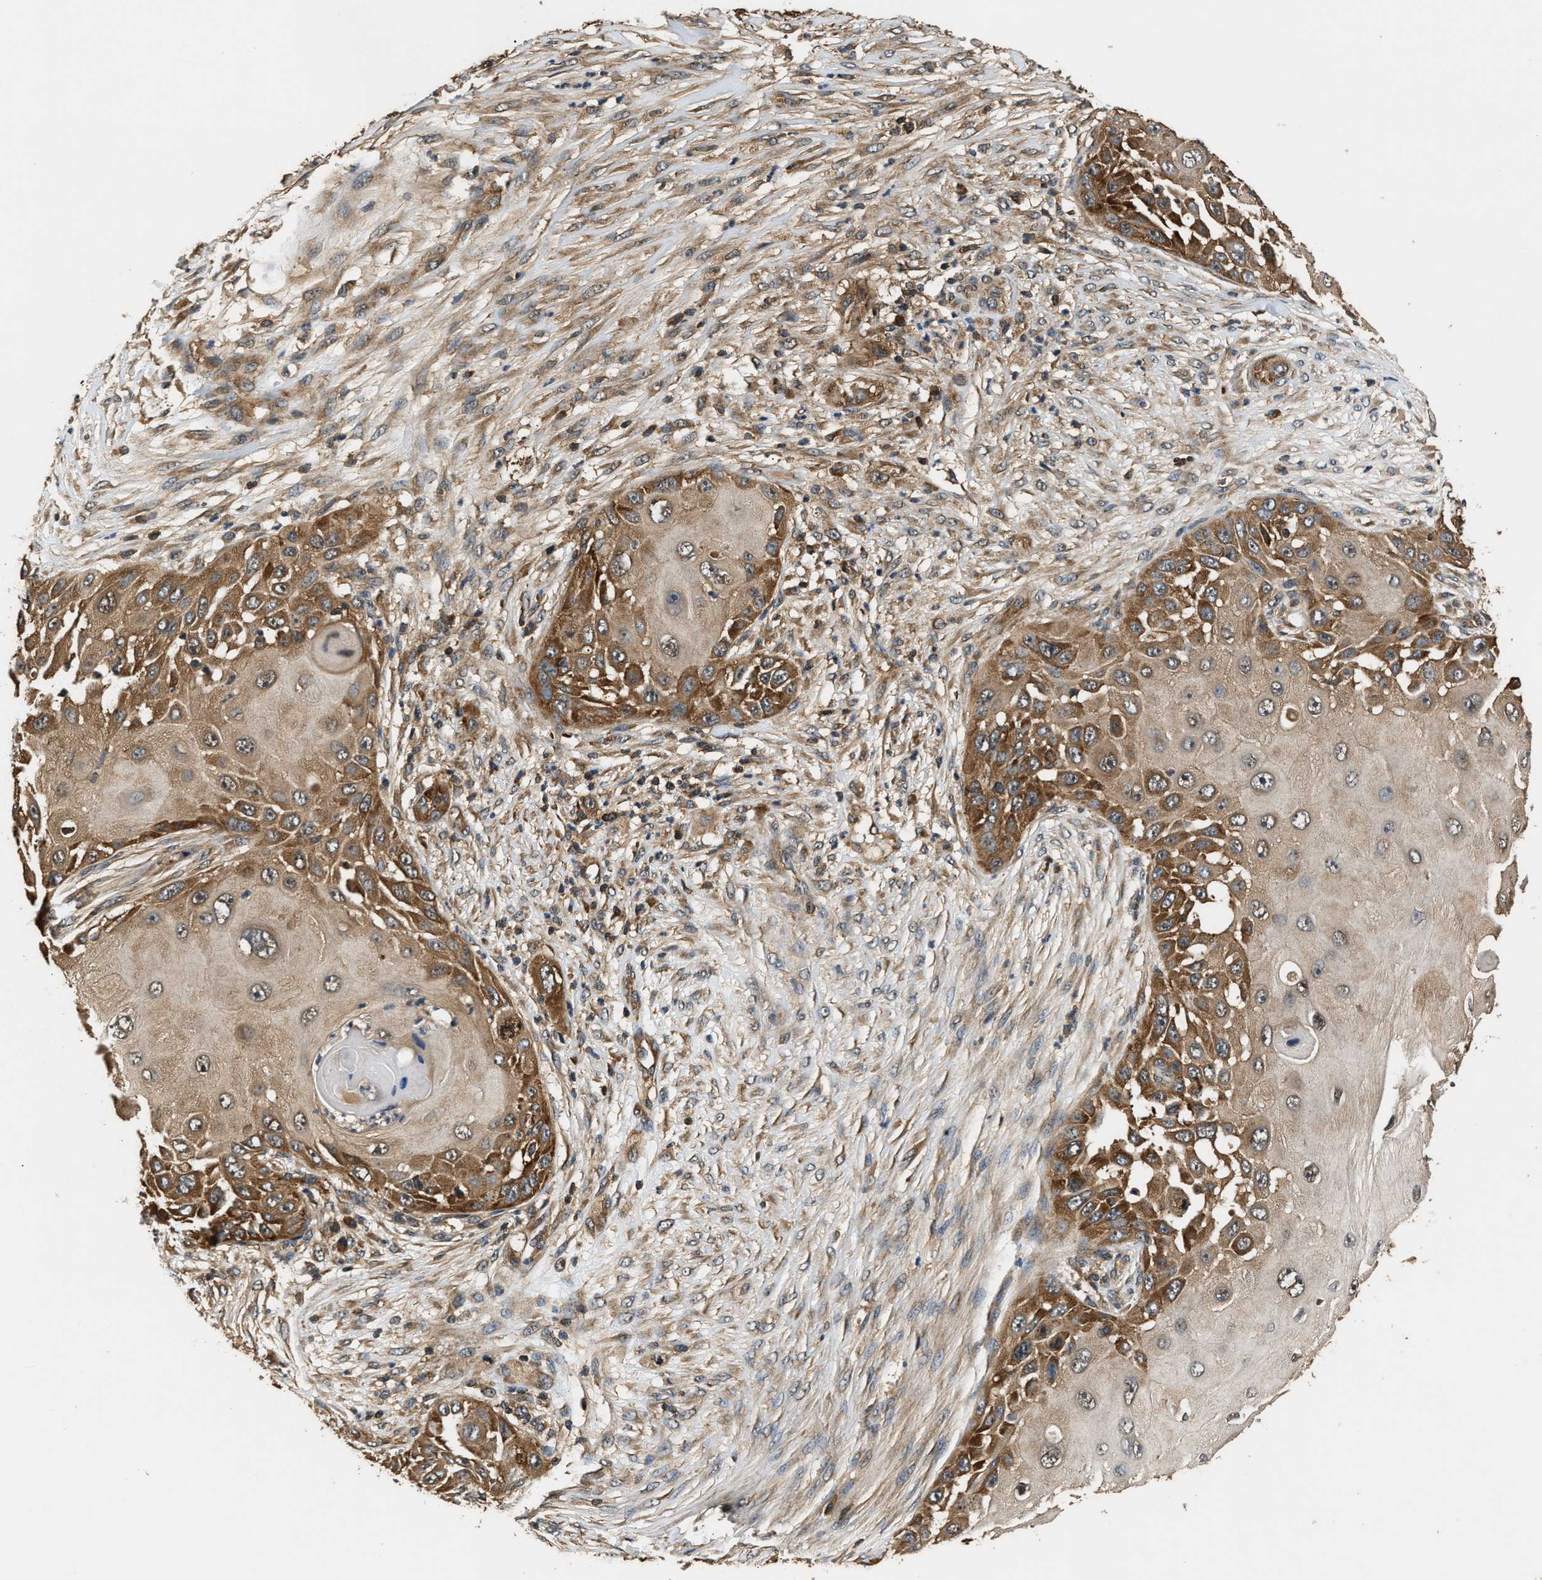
{"staining": {"intensity": "strong", "quantity": ">75%", "location": "cytoplasmic/membranous"}, "tissue": "skin cancer", "cell_type": "Tumor cells", "image_type": "cancer", "snomed": [{"axis": "morphology", "description": "Squamous cell carcinoma, NOS"}, {"axis": "topography", "description": "Skin"}], "caption": "The photomicrograph shows a brown stain indicating the presence of a protein in the cytoplasmic/membranous of tumor cells in skin cancer (squamous cell carcinoma).", "gene": "DNAJC2", "patient": {"sex": "female", "age": 44}}